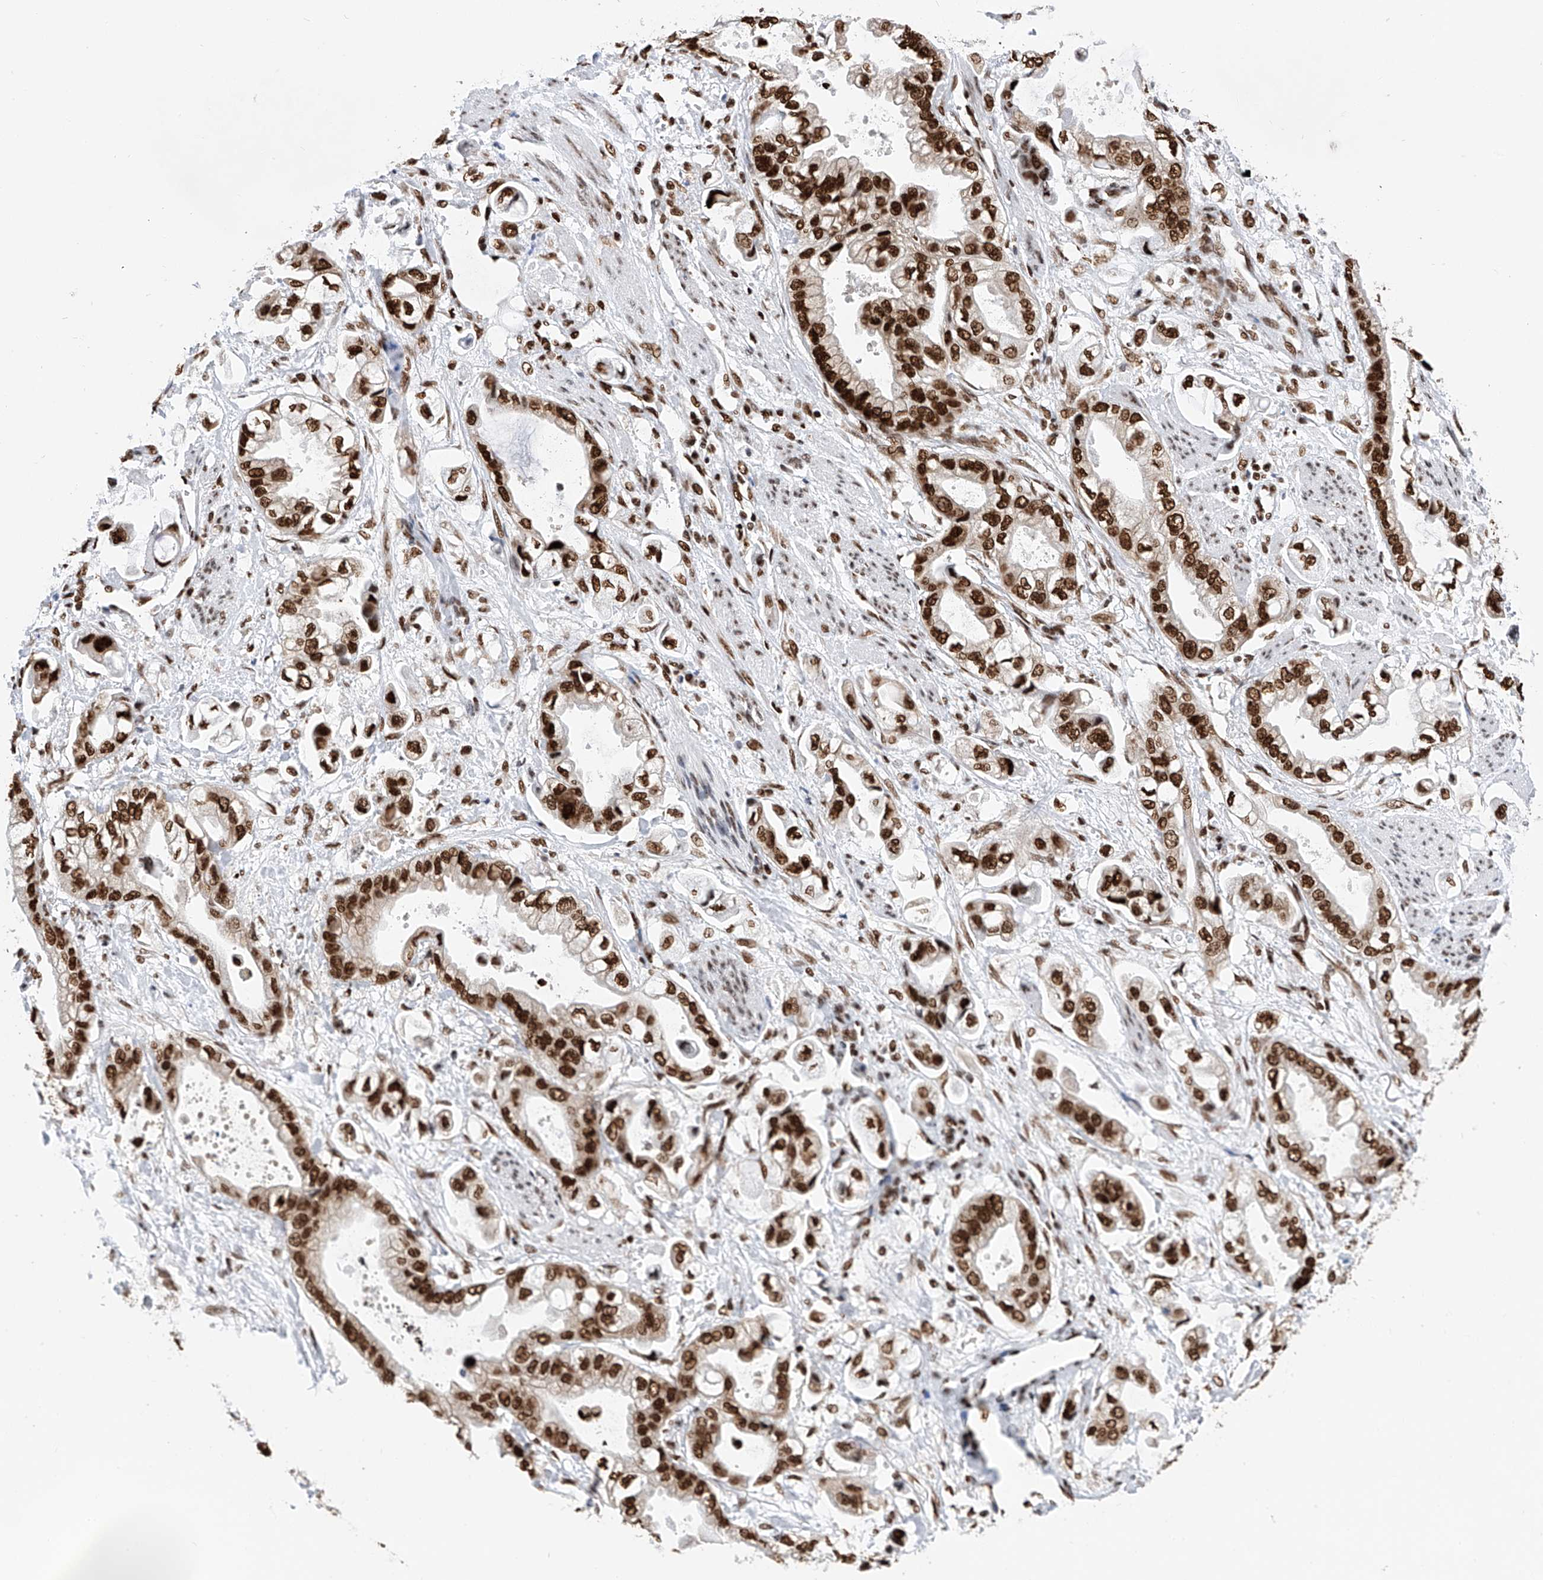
{"staining": {"intensity": "strong", "quantity": ">75%", "location": "nuclear"}, "tissue": "stomach cancer", "cell_type": "Tumor cells", "image_type": "cancer", "snomed": [{"axis": "morphology", "description": "Adenocarcinoma, NOS"}, {"axis": "topography", "description": "Stomach"}], "caption": "Immunohistochemistry histopathology image of neoplastic tissue: adenocarcinoma (stomach) stained using IHC exhibits high levels of strong protein expression localized specifically in the nuclear of tumor cells, appearing as a nuclear brown color.", "gene": "SRSF6", "patient": {"sex": "male", "age": 62}}